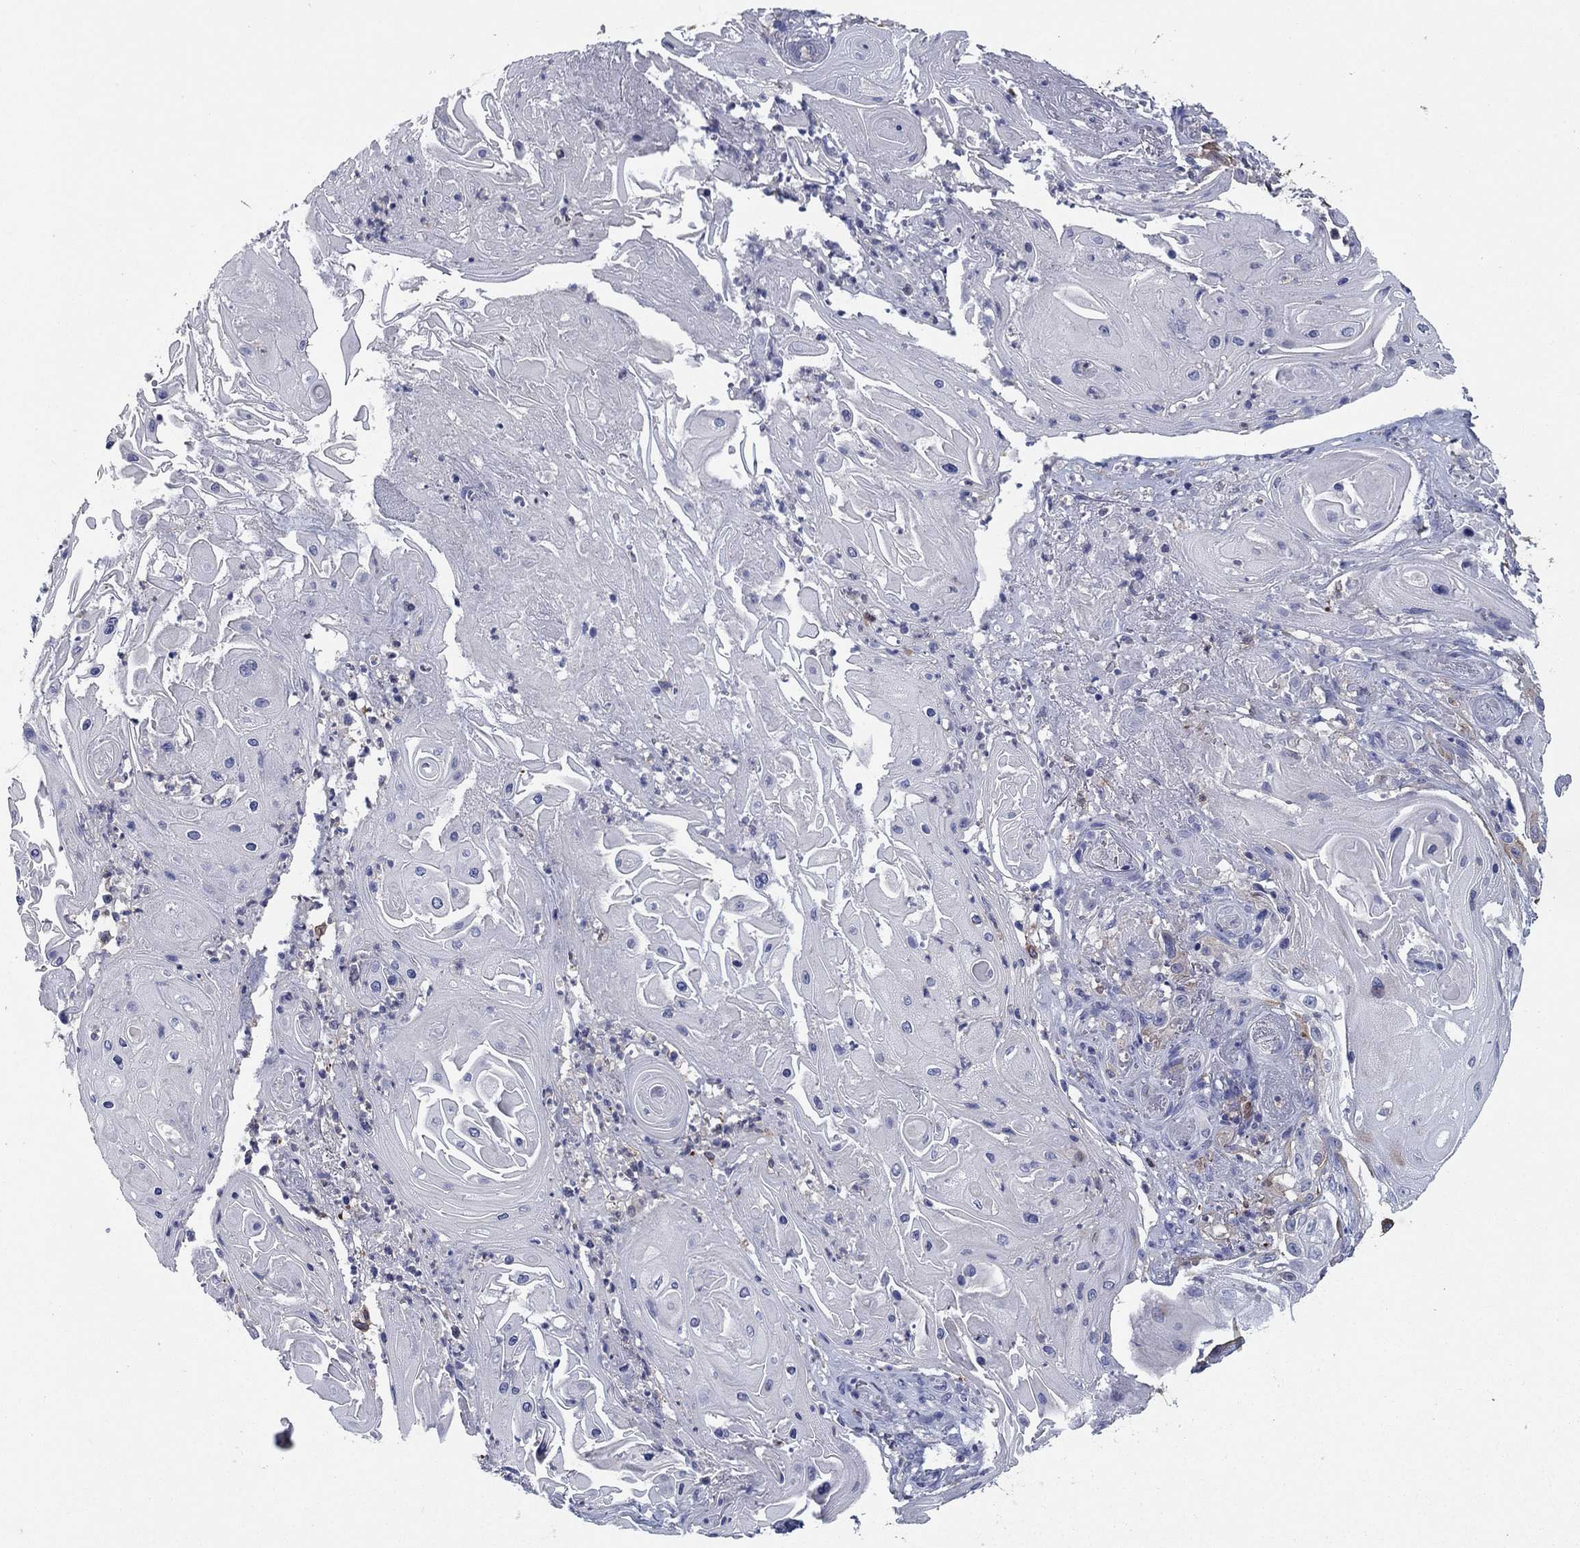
{"staining": {"intensity": "negative", "quantity": "none", "location": "none"}, "tissue": "skin cancer", "cell_type": "Tumor cells", "image_type": "cancer", "snomed": [{"axis": "morphology", "description": "Squamous cell carcinoma, NOS"}, {"axis": "topography", "description": "Skin"}], "caption": "The immunohistochemistry (IHC) photomicrograph has no significant positivity in tumor cells of skin cancer tissue. (IHC, brightfield microscopy, high magnification).", "gene": "STMN1", "patient": {"sex": "male", "age": 62}}